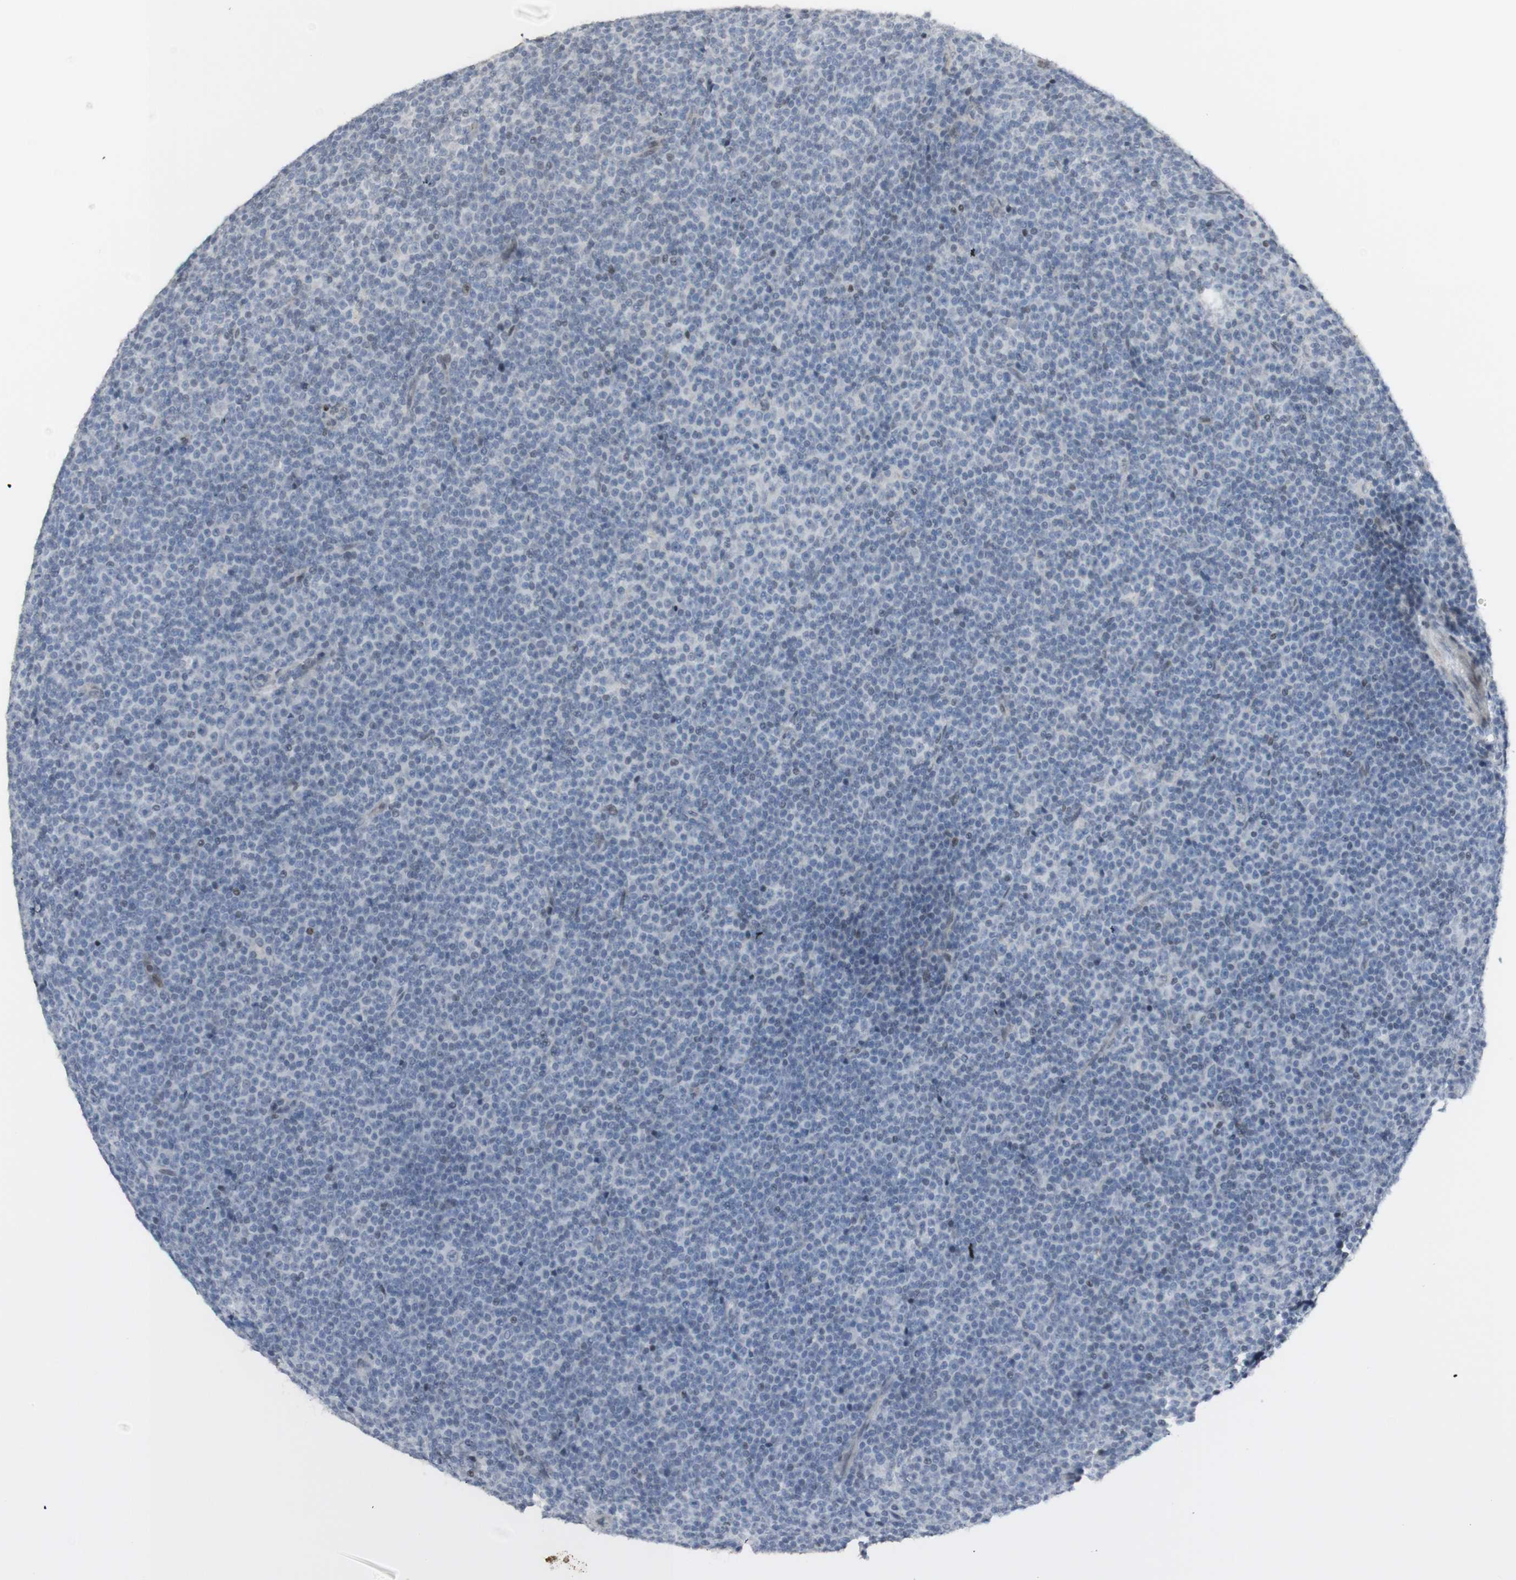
{"staining": {"intensity": "negative", "quantity": "none", "location": "none"}, "tissue": "lymphoma", "cell_type": "Tumor cells", "image_type": "cancer", "snomed": [{"axis": "morphology", "description": "Malignant lymphoma, non-Hodgkin's type, Low grade"}, {"axis": "topography", "description": "Lymph node"}], "caption": "Immunohistochemical staining of human lymphoma demonstrates no significant positivity in tumor cells.", "gene": "C1orf116", "patient": {"sex": "female", "age": 67}}